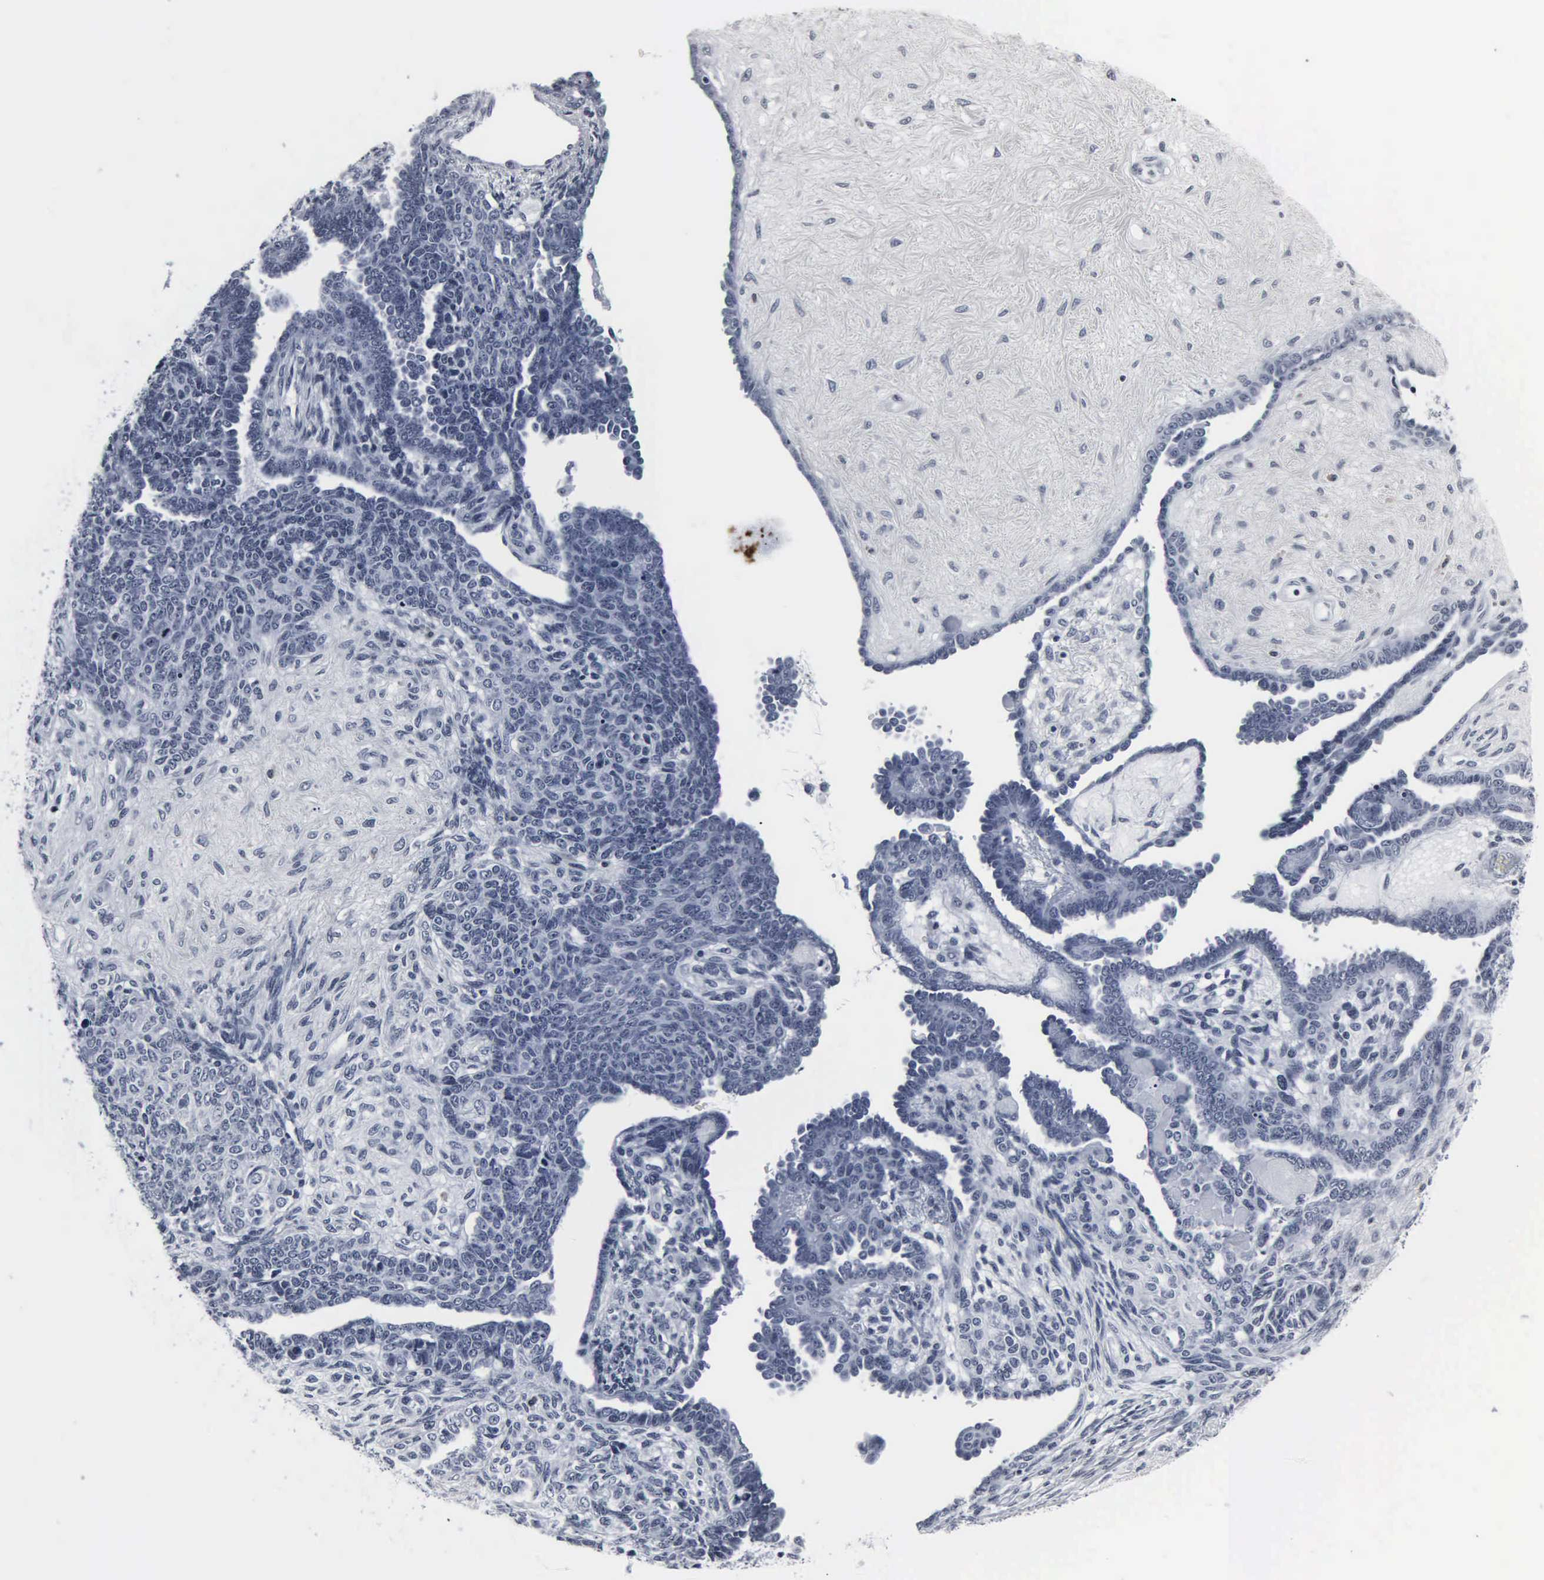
{"staining": {"intensity": "negative", "quantity": "none", "location": "none"}, "tissue": "endometrial cancer", "cell_type": "Tumor cells", "image_type": "cancer", "snomed": [{"axis": "morphology", "description": "Neoplasm, malignant, NOS"}, {"axis": "topography", "description": "Endometrium"}], "caption": "DAB (3,3'-diaminobenzidine) immunohistochemical staining of human endometrial neoplasm (malignant) exhibits no significant positivity in tumor cells.", "gene": "DGCR2", "patient": {"sex": "female", "age": 74}}